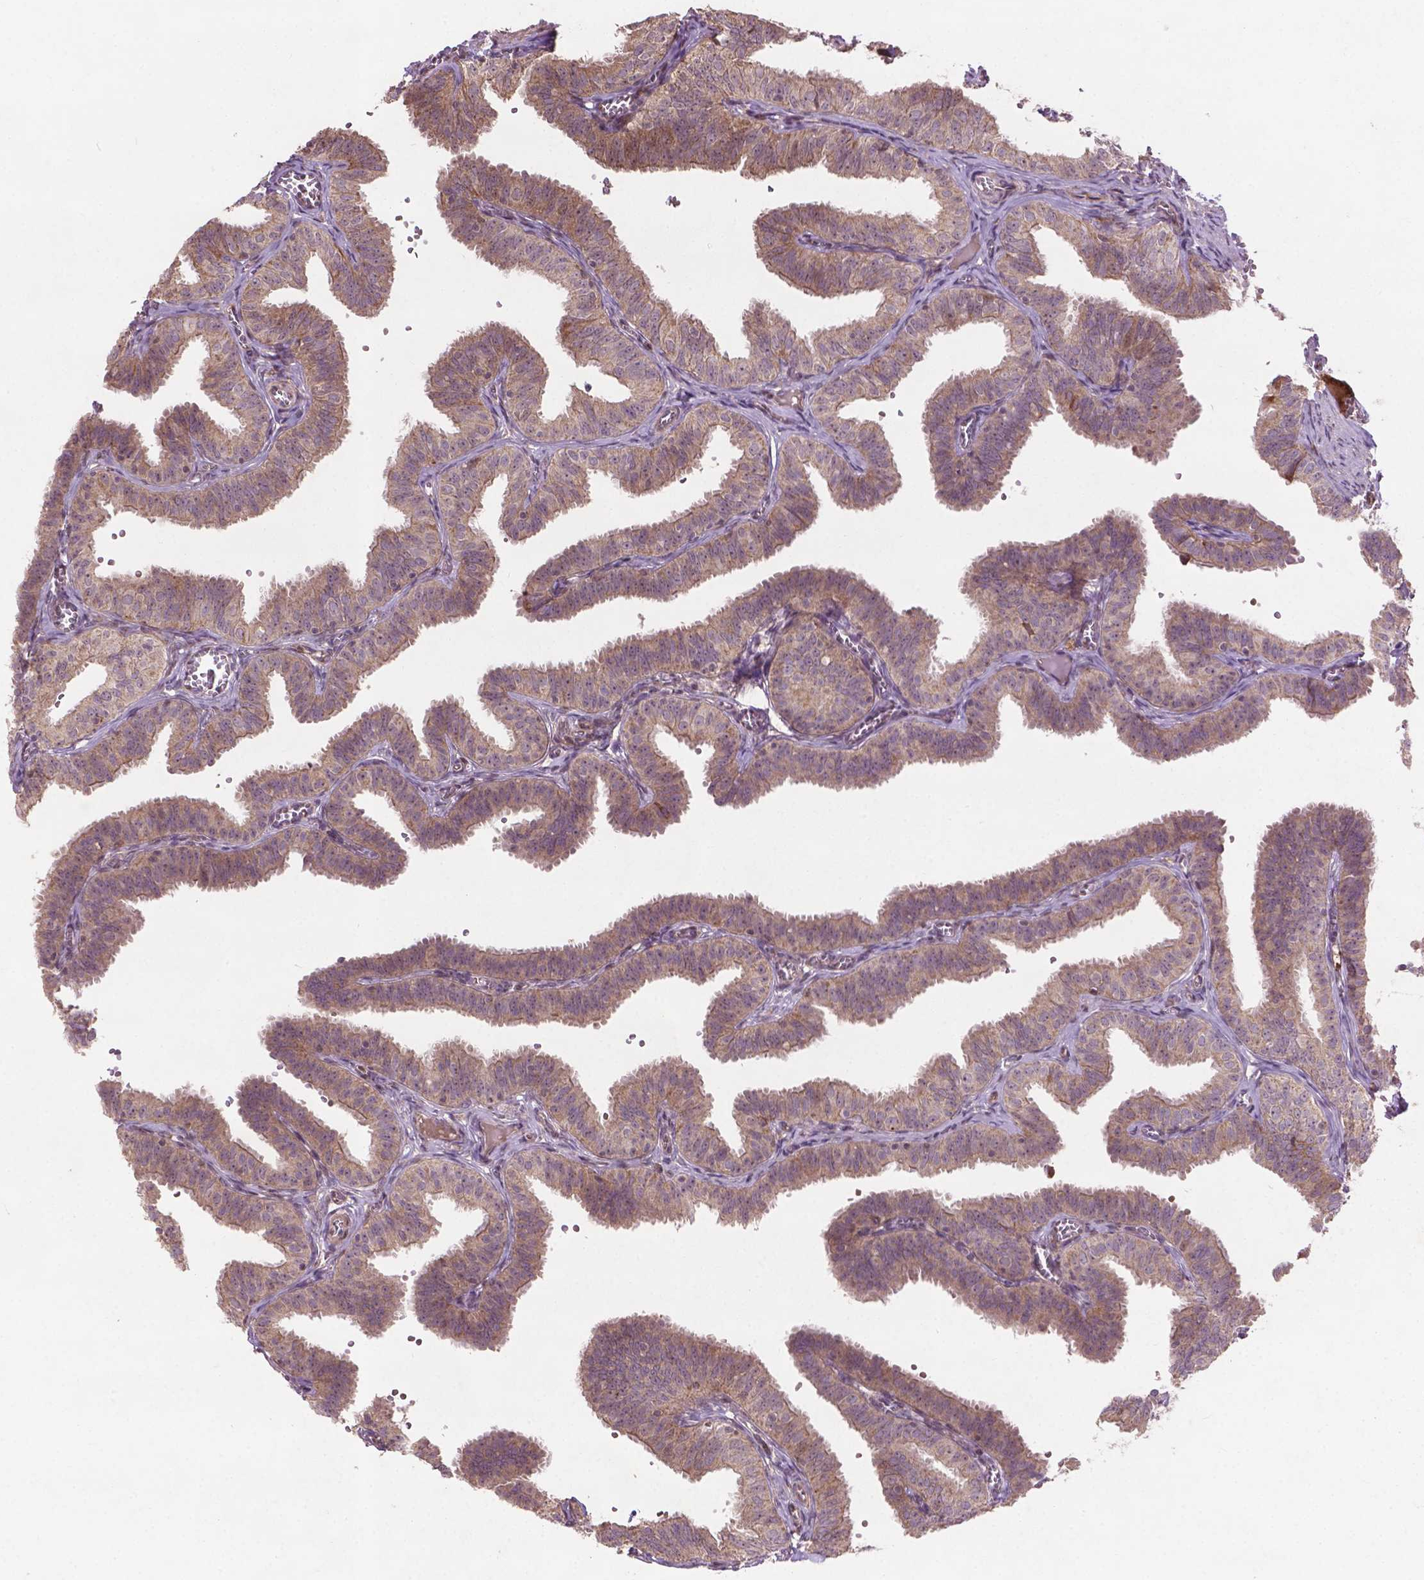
{"staining": {"intensity": "moderate", "quantity": ">75%", "location": "cytoplasmic/membranous"}, "tissue": "fallopian tube", "cell_type": "Glandular cells", "image_type": "normal", "snomed": [{"axis": "morphology", "description": "Normal tissue, NOS"}, {"axis": "topography", "description": "Fallopian tube"}], "caption": "The photomicrograph shows immunohistochemical staining of normal fallopian tube. There is moderate cytoplasmic/membranous staining is identified in about >75% of glandular cells. Using DAB (3,3'-diaminobenzidine) (brown) and hematoxylin (blue) stains, captured at high magnification using brightfield microscopy.", "gene": "B3GALNT2", "patient": {"sex": "female", "age": 25}}